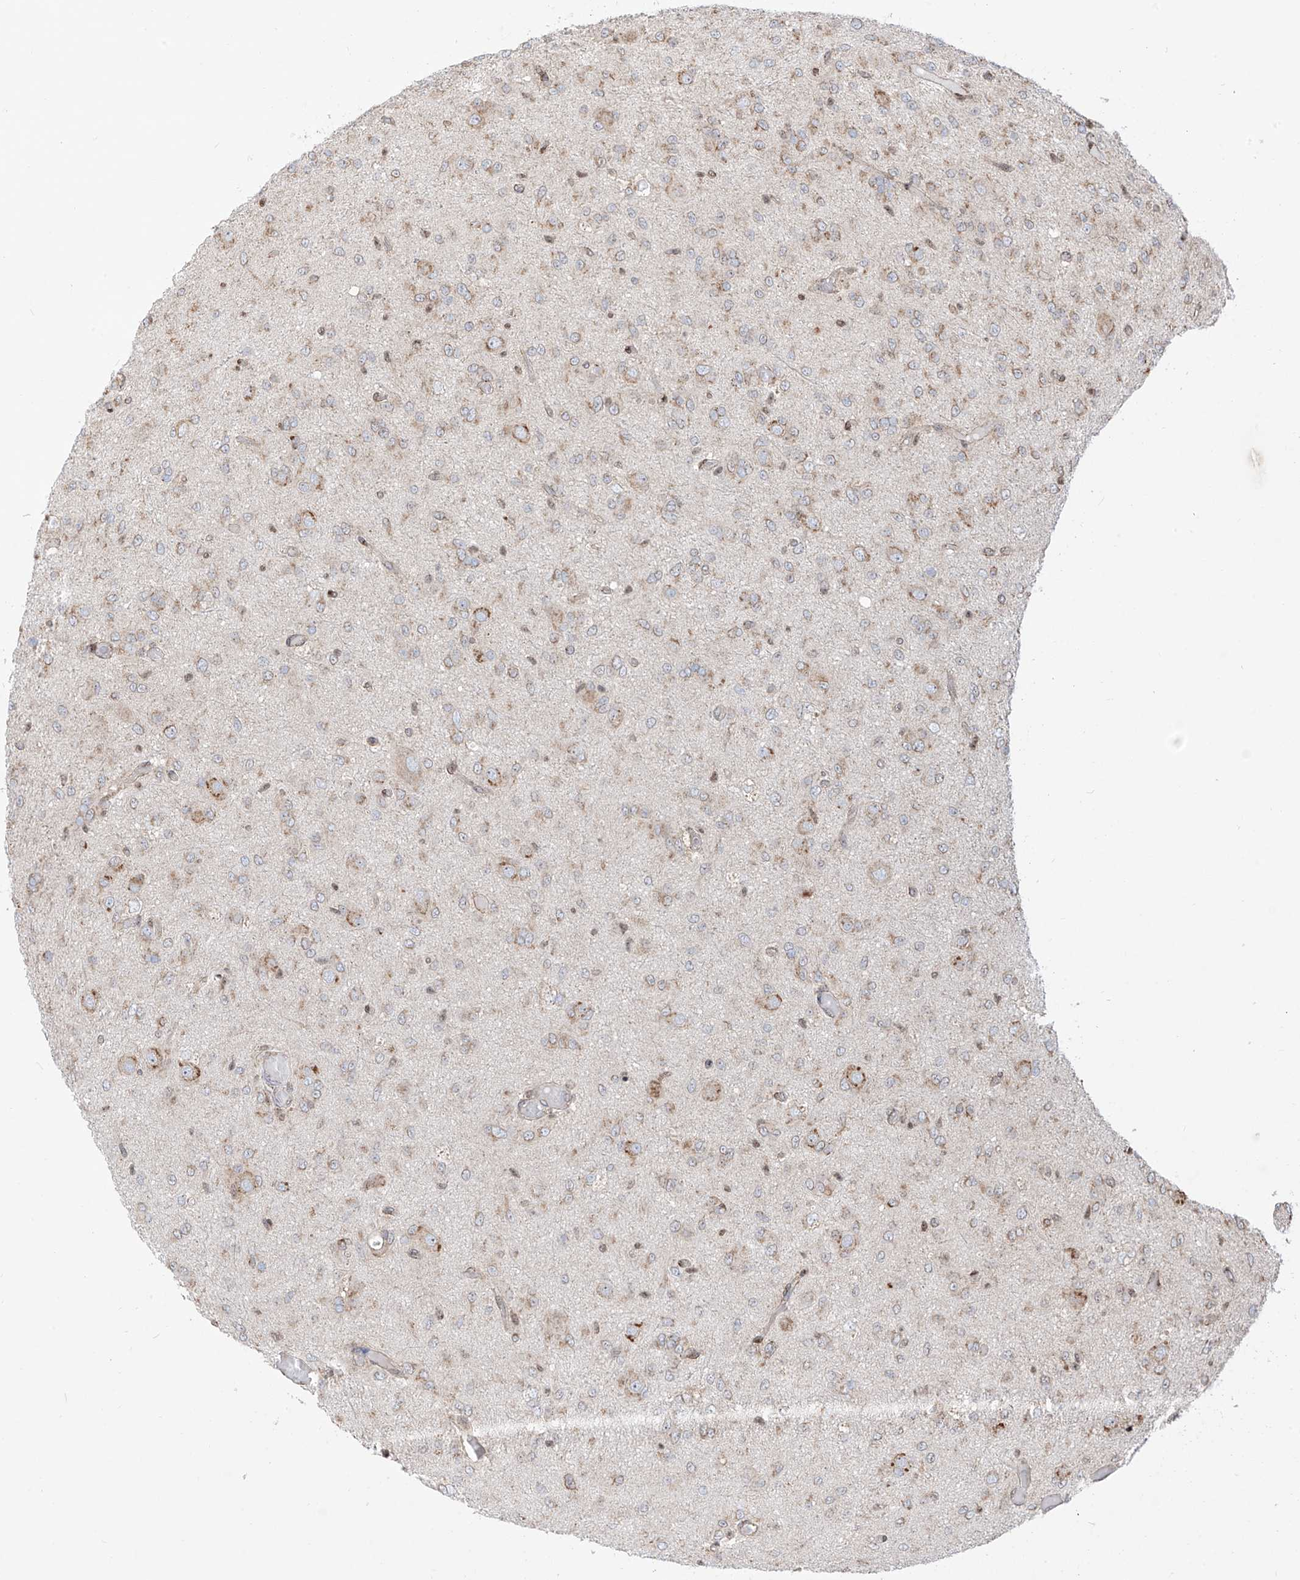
{"staining": {"intensity": "moderate", "quantity": "<25%", "location": "cytoplasmic/membranous"}, "tissue": "glioma", "cell_type": "Tumor cells", "image_type": "cancer", "snomed": [{"axis": "morphology", "description": "Glioma, malignant, High grade"}, {"axis": "topography", "description": "Brain"}], "caption": "A photomicrograph of human glioma stained for a protein demonstrates moderate cytoplasmic/membranous brown staining in tumor cells. The staining is performed using DAB brown chromogen to label protein expression. The nuclei are counter-stained blue using hematoxylin.", "gene": "ZBTB8A", "patient": {"sex": "female", "age": 59}}